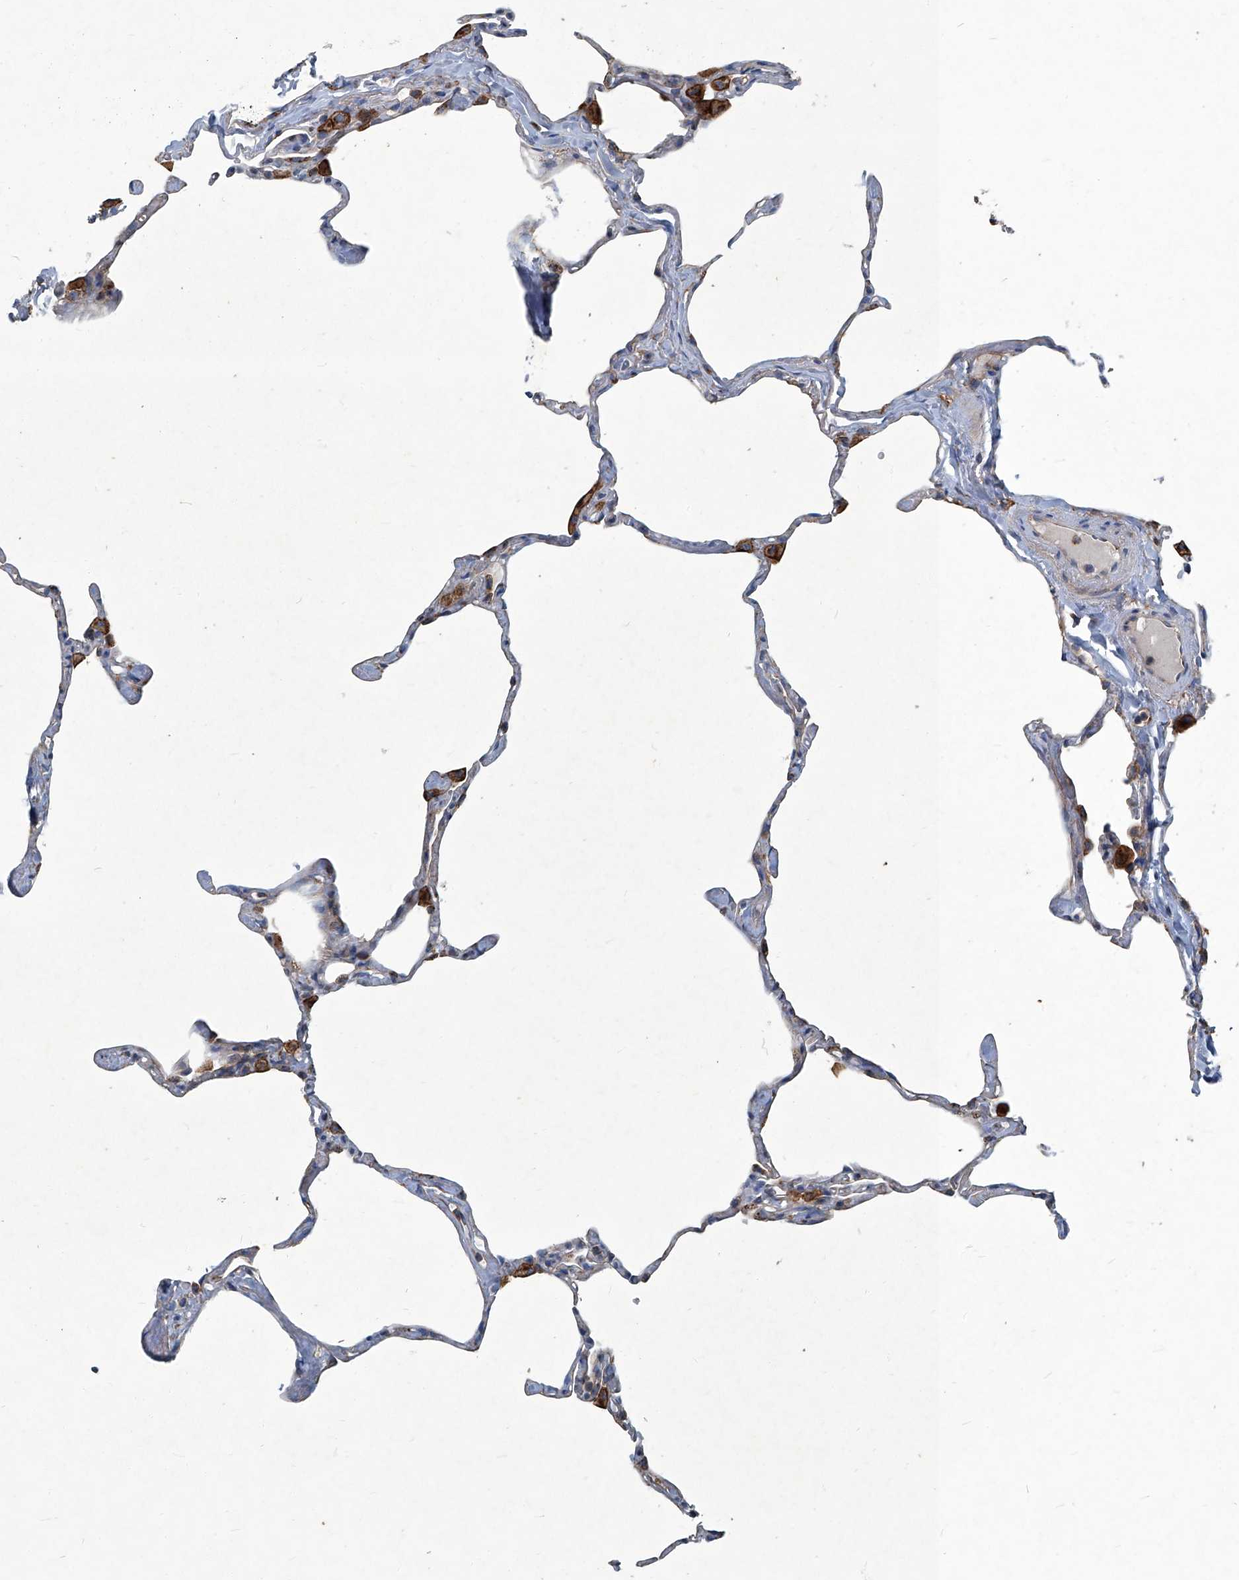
{"staining": {"intensity": "negative", "quantity": "none", "location": "none"}, "tissue": "lung", "cell_type": "Alveolar cells", "image_type": "normal", "snomed": [{"axis": "morphology", "description": "Normal tissue, NOS"}, {"axis": "topography", "description": "Lung"}], "caption": "Human lung stained for a protein using immunohistochemistry displays no positivity in alveolar cells.", "gene": "PIGH", "patient": {"sex": "male", "age": 65}}